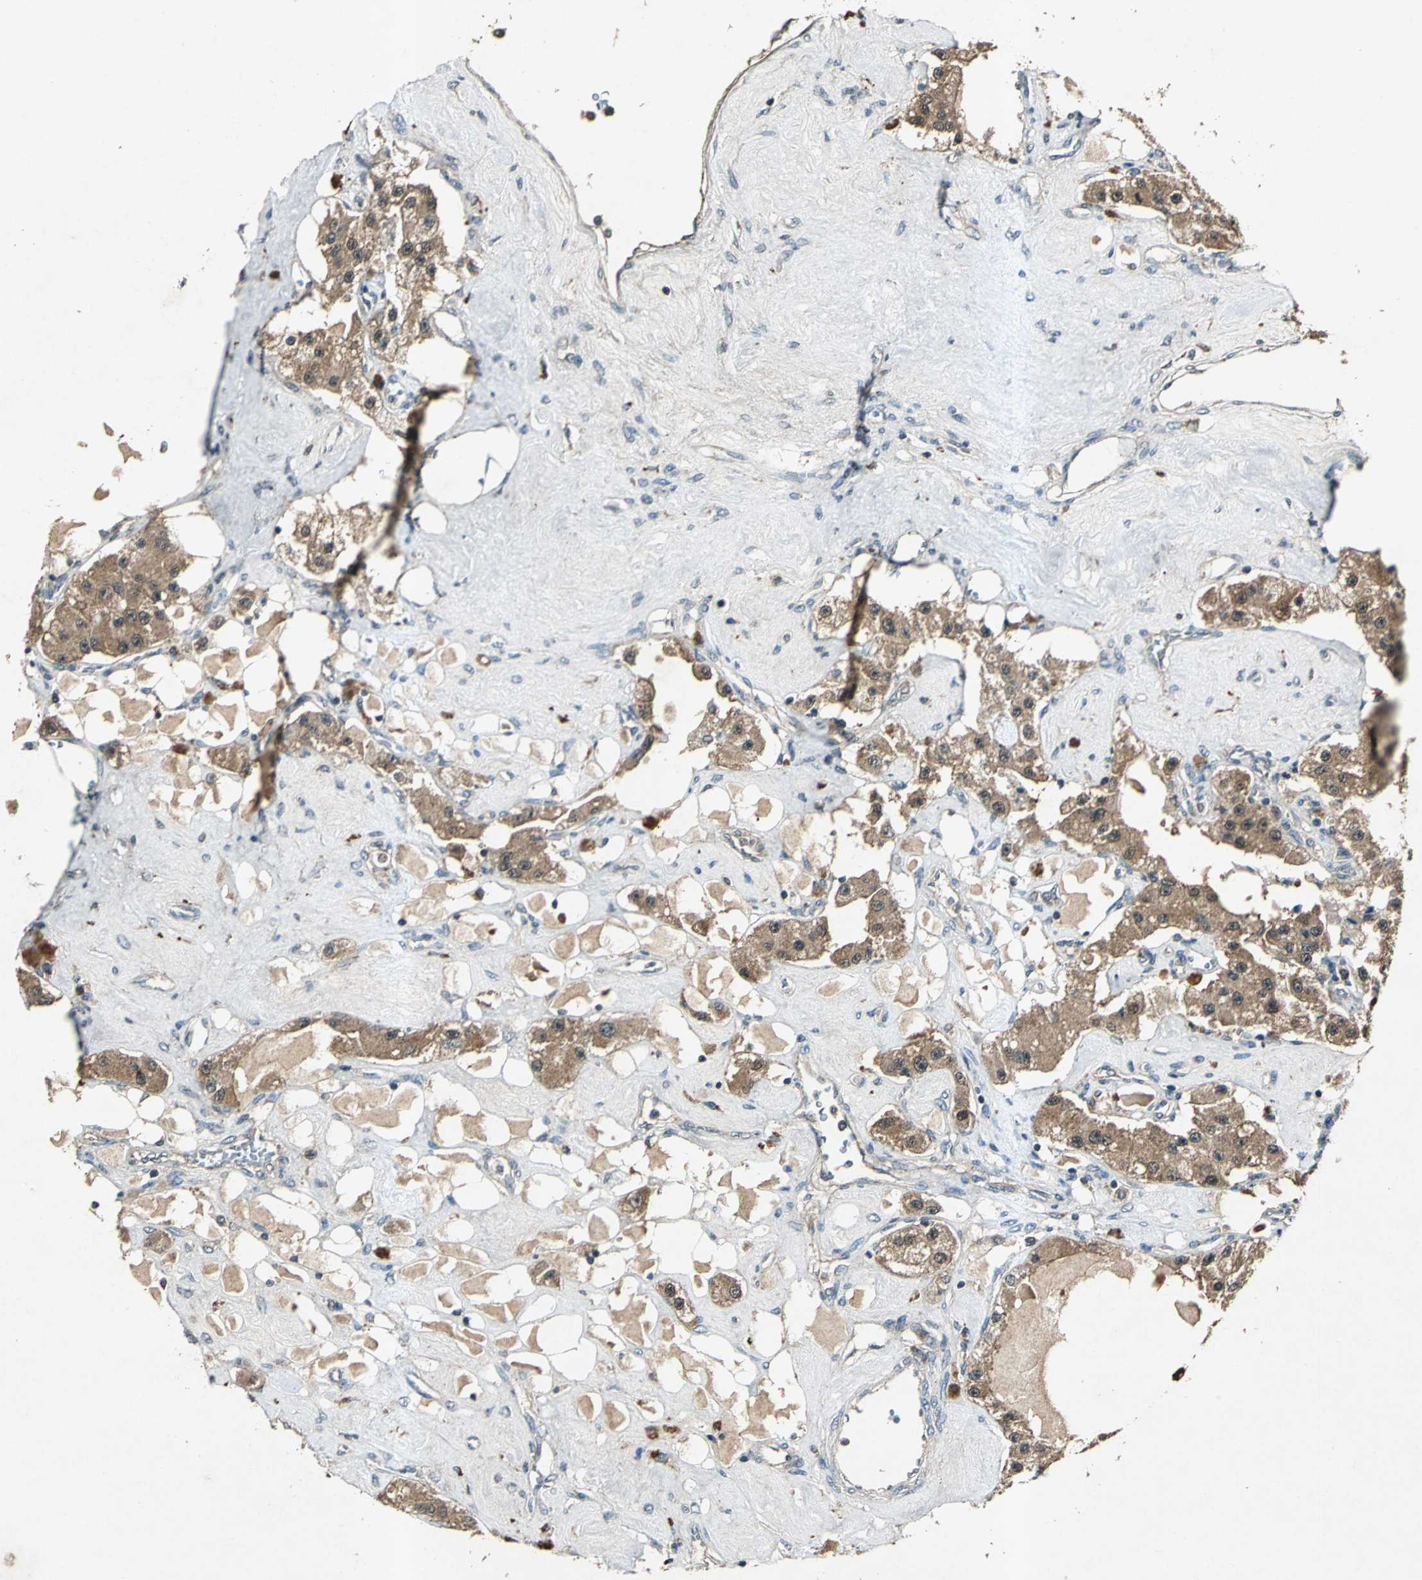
{"staining": {"intensity": "moderate", "quantity": ">75%", "location": "cytoplasmic/membranous"}, "tissue": "carcinoid", "cell_type": "Tumor cells", "image_type": "cancer", "snomed": [{"axis": "morphology", "description": "Carcinoid, malignant, NOS"}, {"axis": "topography", "description": "Pancreas"}], "caption": "Tumor cells show medium levels of moderate cytoplasmic/membranous expression in about >75% of cells in malignant carcinoid.", "gene": "AHSA1", "patient": {"sex": "male", "age": 41}}